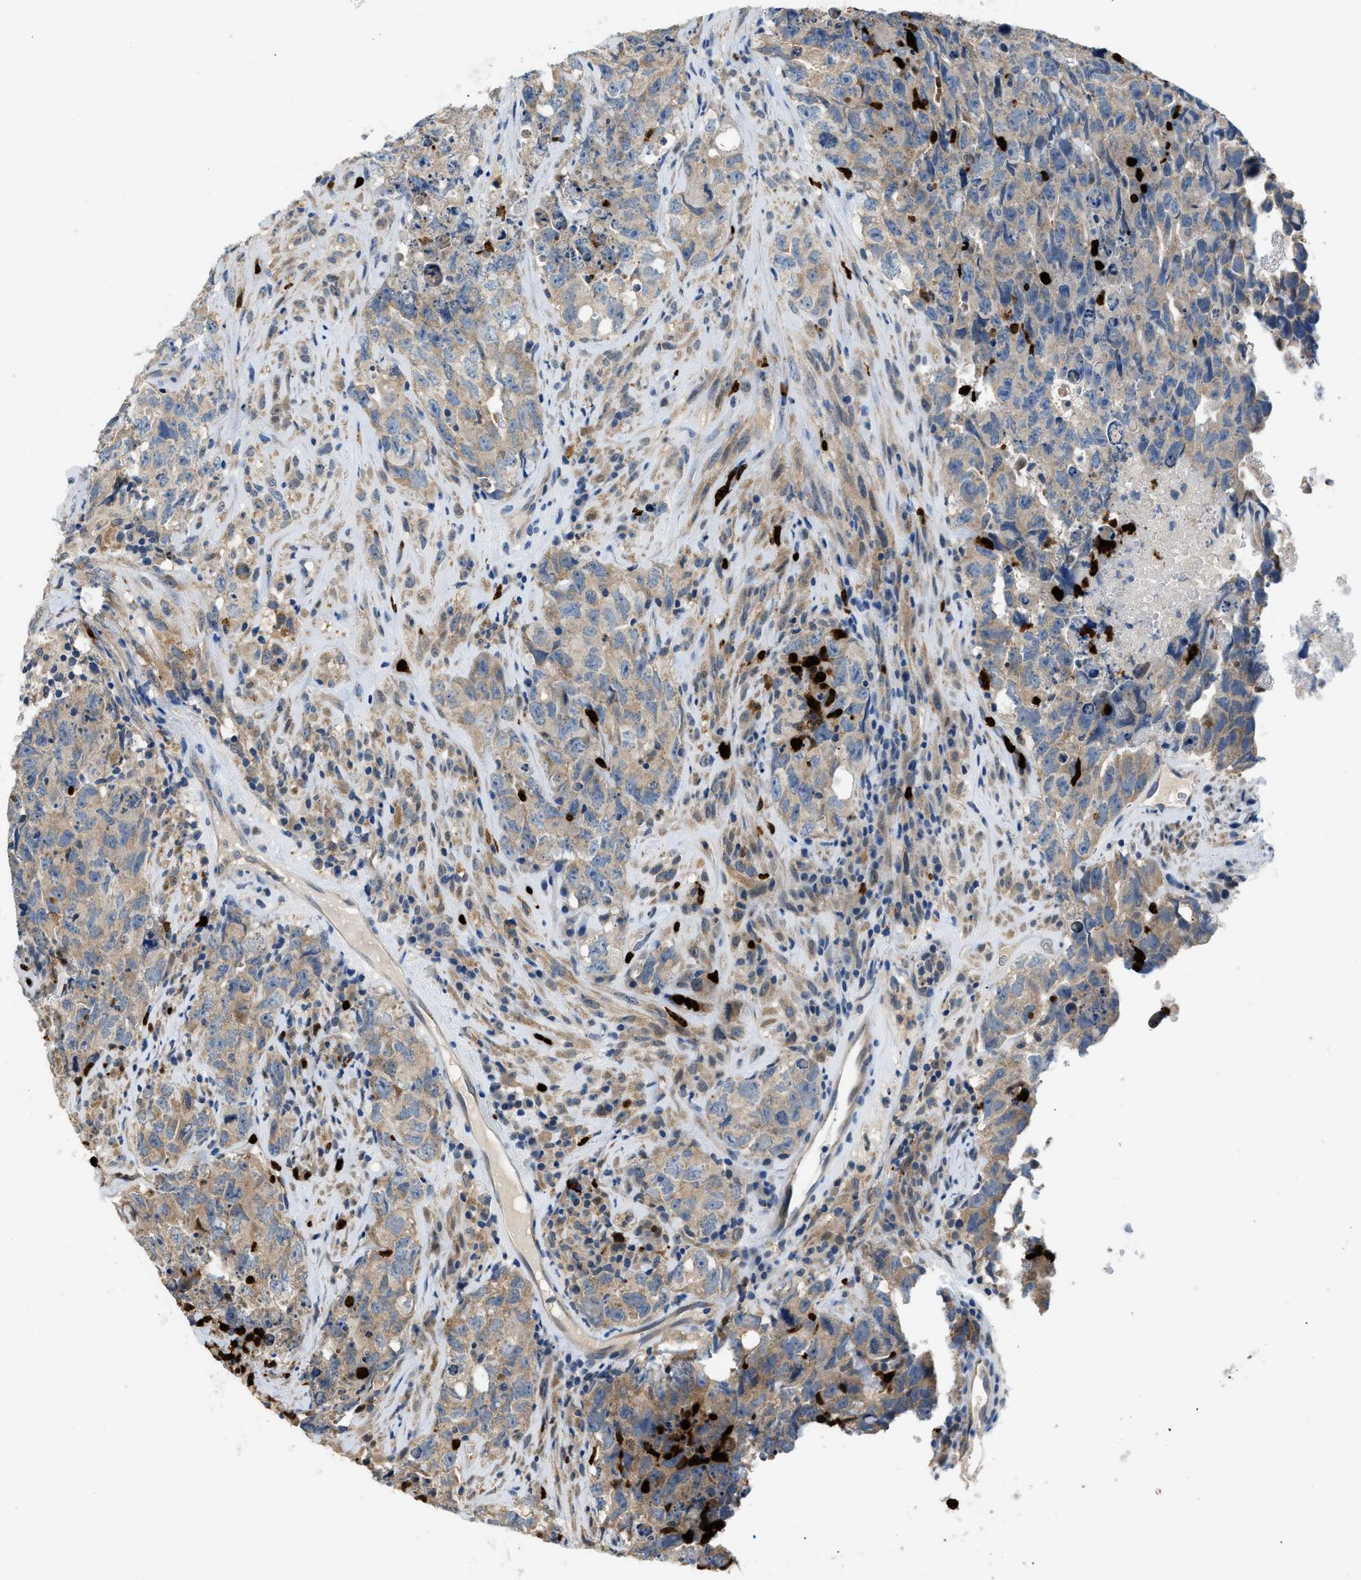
{"staining": {"intensity": "weak", "quantity": ">75%", "location": "cytoplasmic/membranous"}, "tissue": "testis cancer", "cell_type": "Tumor cells", "image_type": "cancer", "snomed": [{"axis": "morphology", "description": "Carcinoma, Embryonal, NOS"}, {"axis": "topography", "description": "Testis"}], "caption": "Human testis cancer (embryonal carcinoma) stained with a protein marker shows weak staining in tumor cells.", "gene": "TOMM34", "patient": {"sex": "male", "age": 32}}